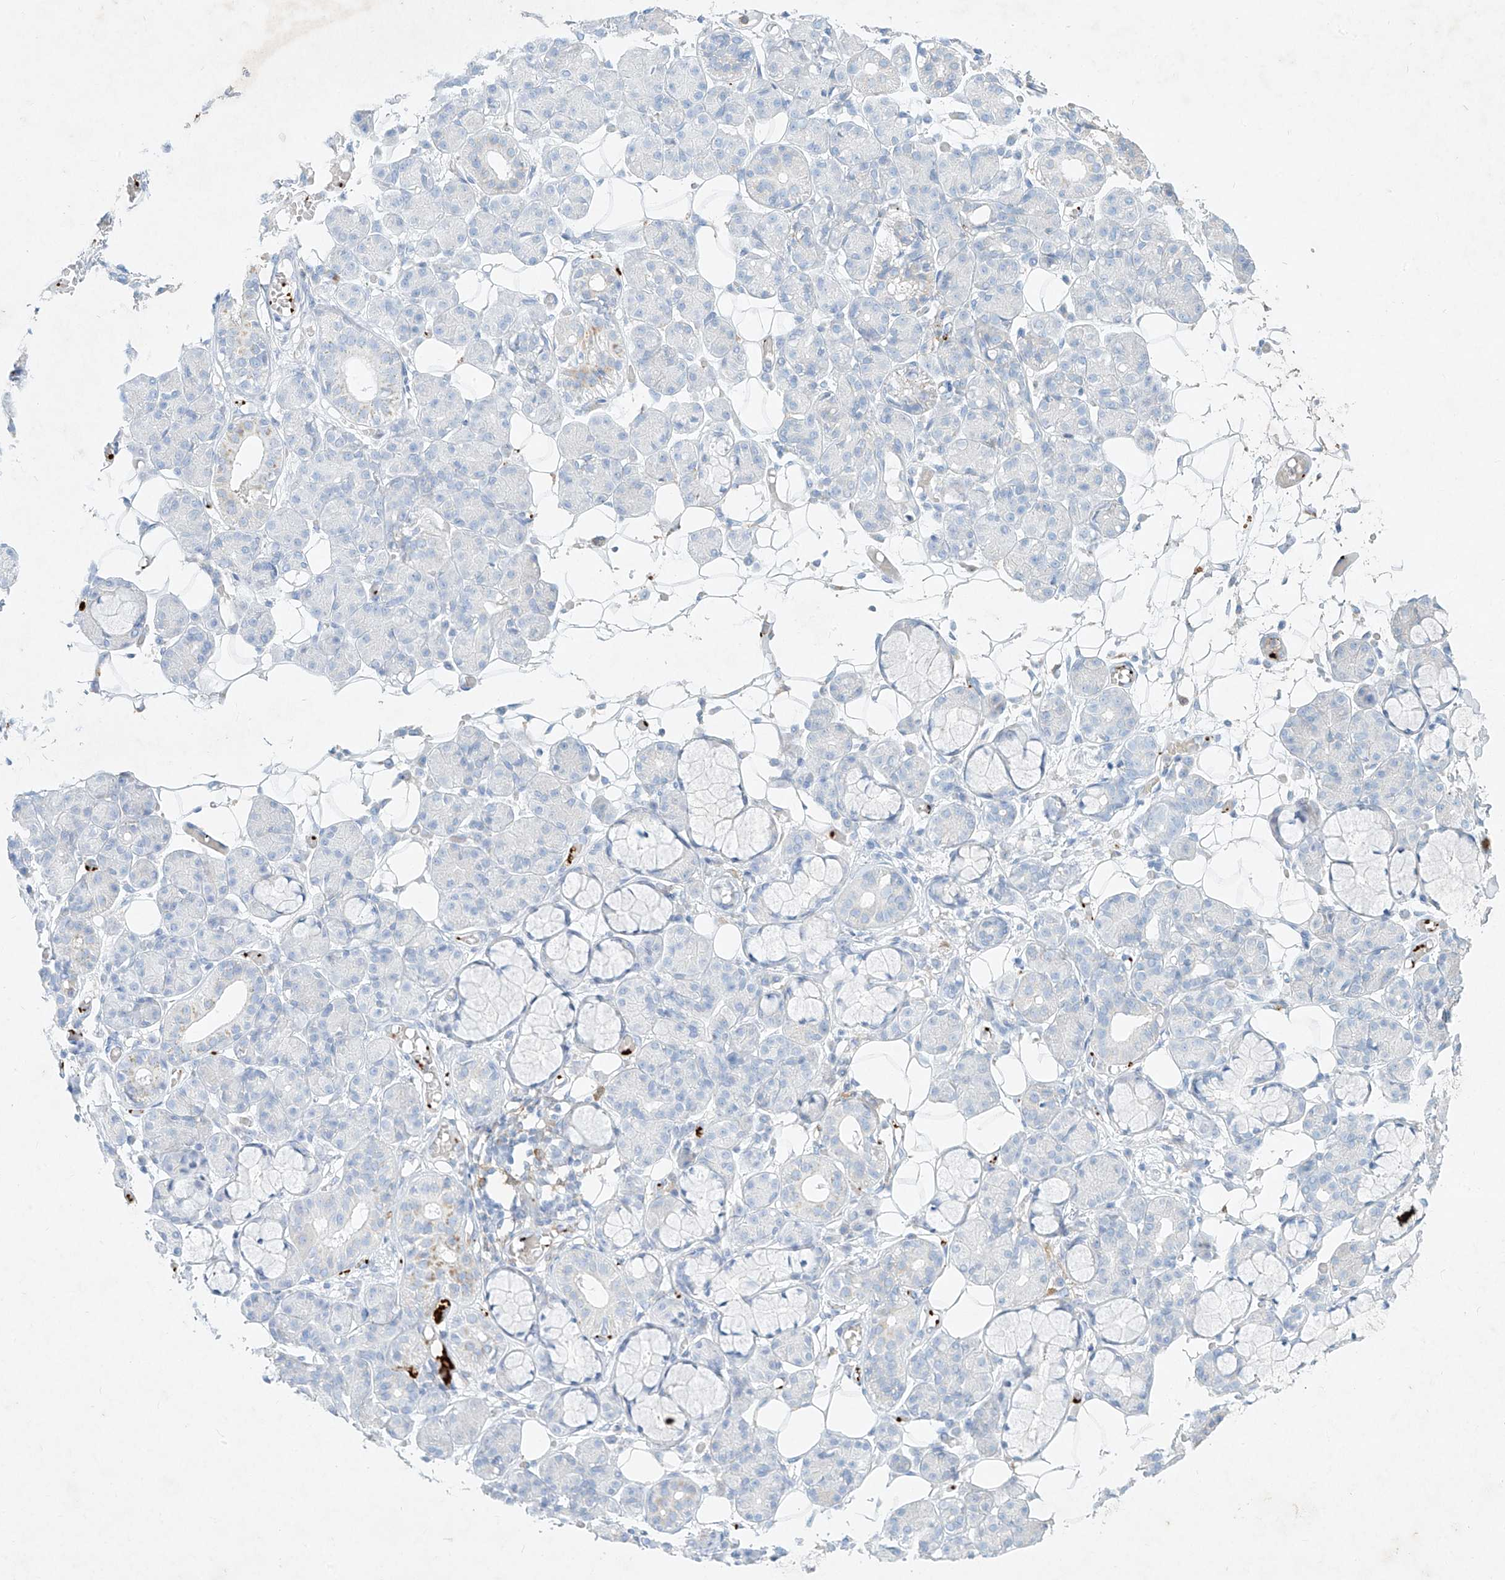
{"staining": {"intensity": "negative", "quantity": "none", "location": "none"}, "tissue": "salivary gland", "cell_type": "Glandular cells", "image_type": "normal", "snomed": [{"axis": "morphology", "description": "Normal tissue, NOS"}, {"axis": "topography", "description": "Salivary gland"}], "caption": "Immunohistochemistry (IHC) micrograph of unremarkable salivary gland stained for a protein (brown), which demonstrates no expression in glandular cells.", "gene": "PLEK", "patient": {"sex": "male", "age": 63}}